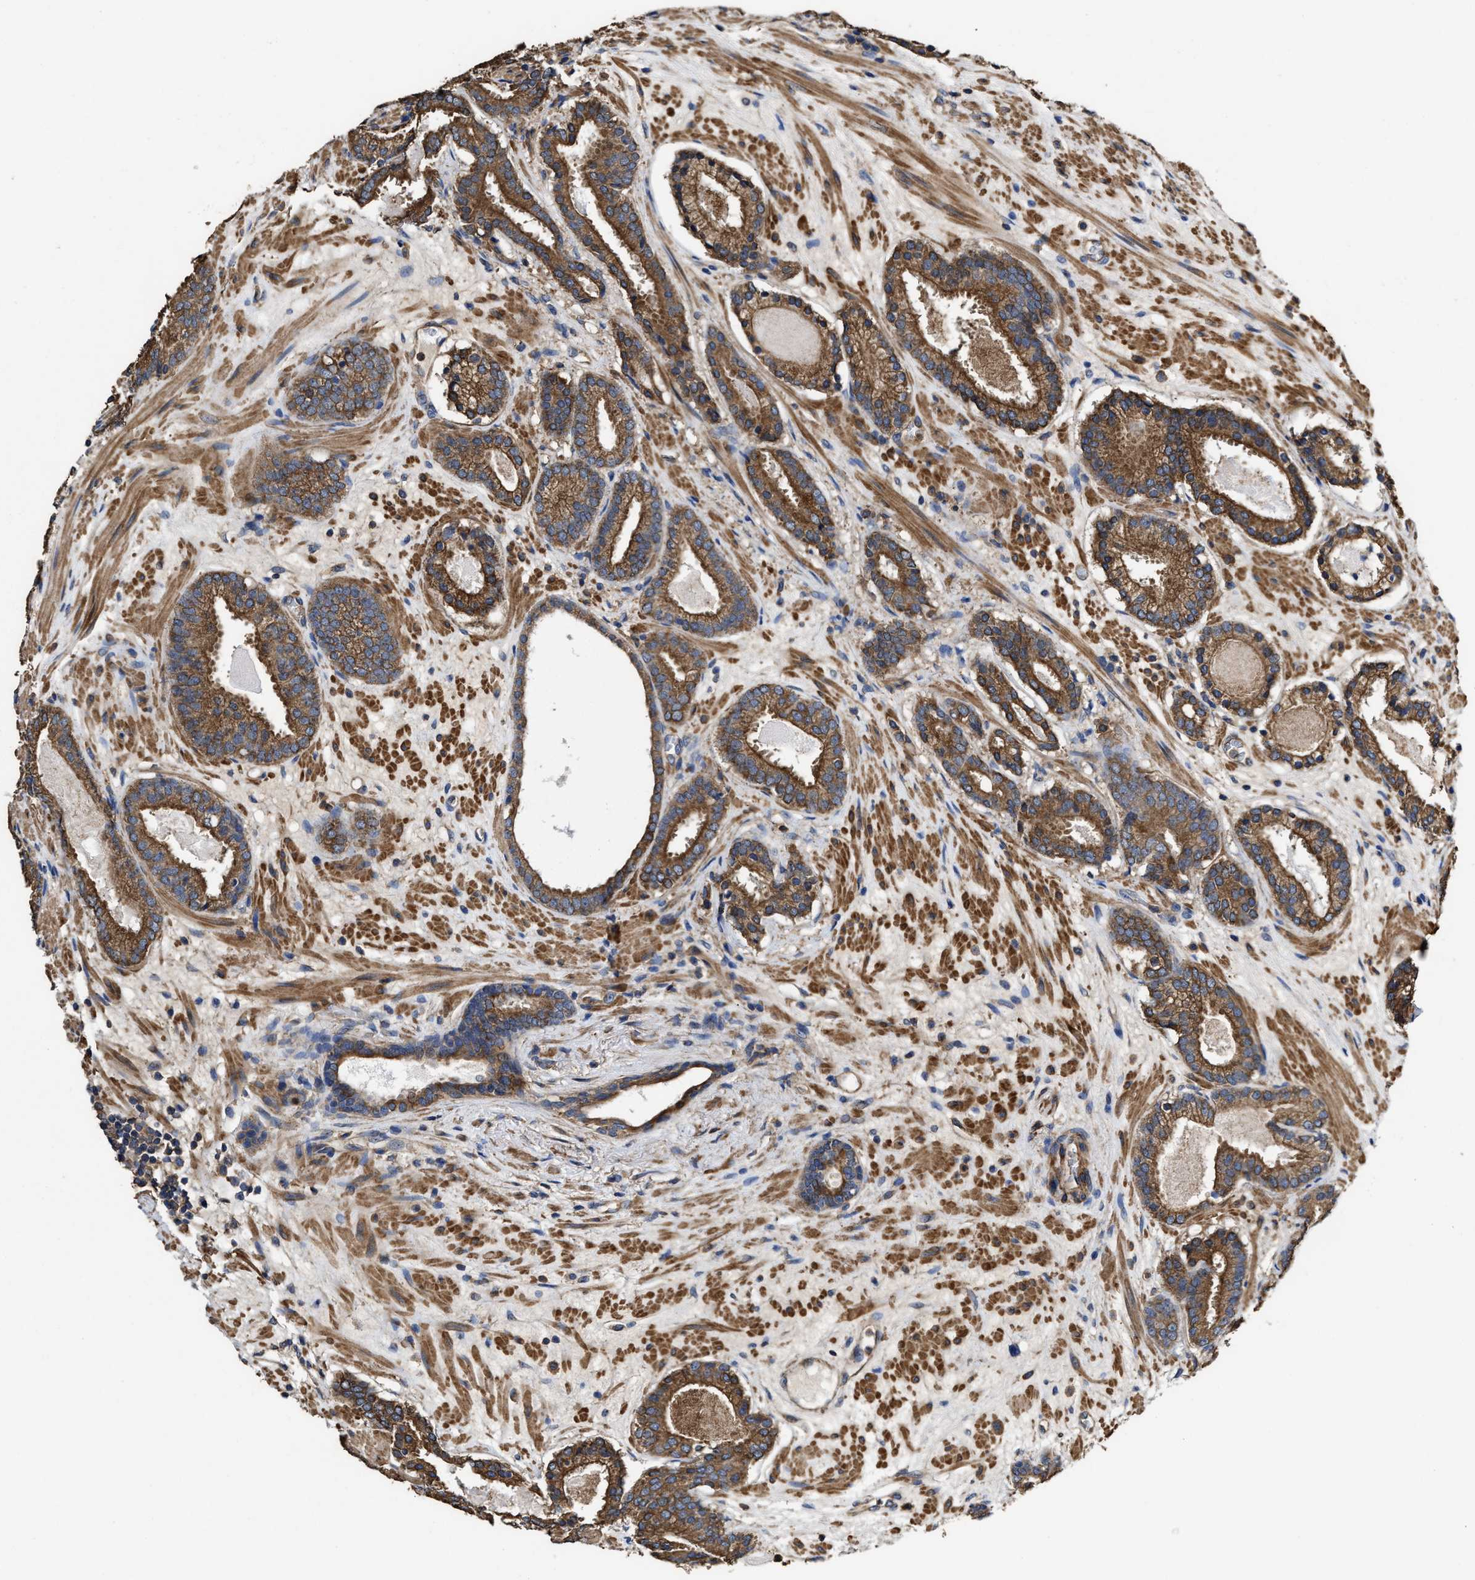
{"staining": {"intensity": "strong", "quantity": ">75%", "location": "cytoplasmic/membranous"}, "tissue": "prostate cancer", "cell_type": "Tumor cells", "image_type": "cancer", "snomed": [{"axis": "morphology", "description": "Adenocarcinoma, Low grade"}, {"axis": "topography", "description": "Prostate"}], "caption": "Immunohistochemical staining of human prostate adenocarcinoma (low-grade) demonstrates high levels of strong cytoplasmic/membranous protein staining in approximately >75% of tumor cells.", "gene": "SFXN4", "patient": {"sex": "male", "age": 69}}